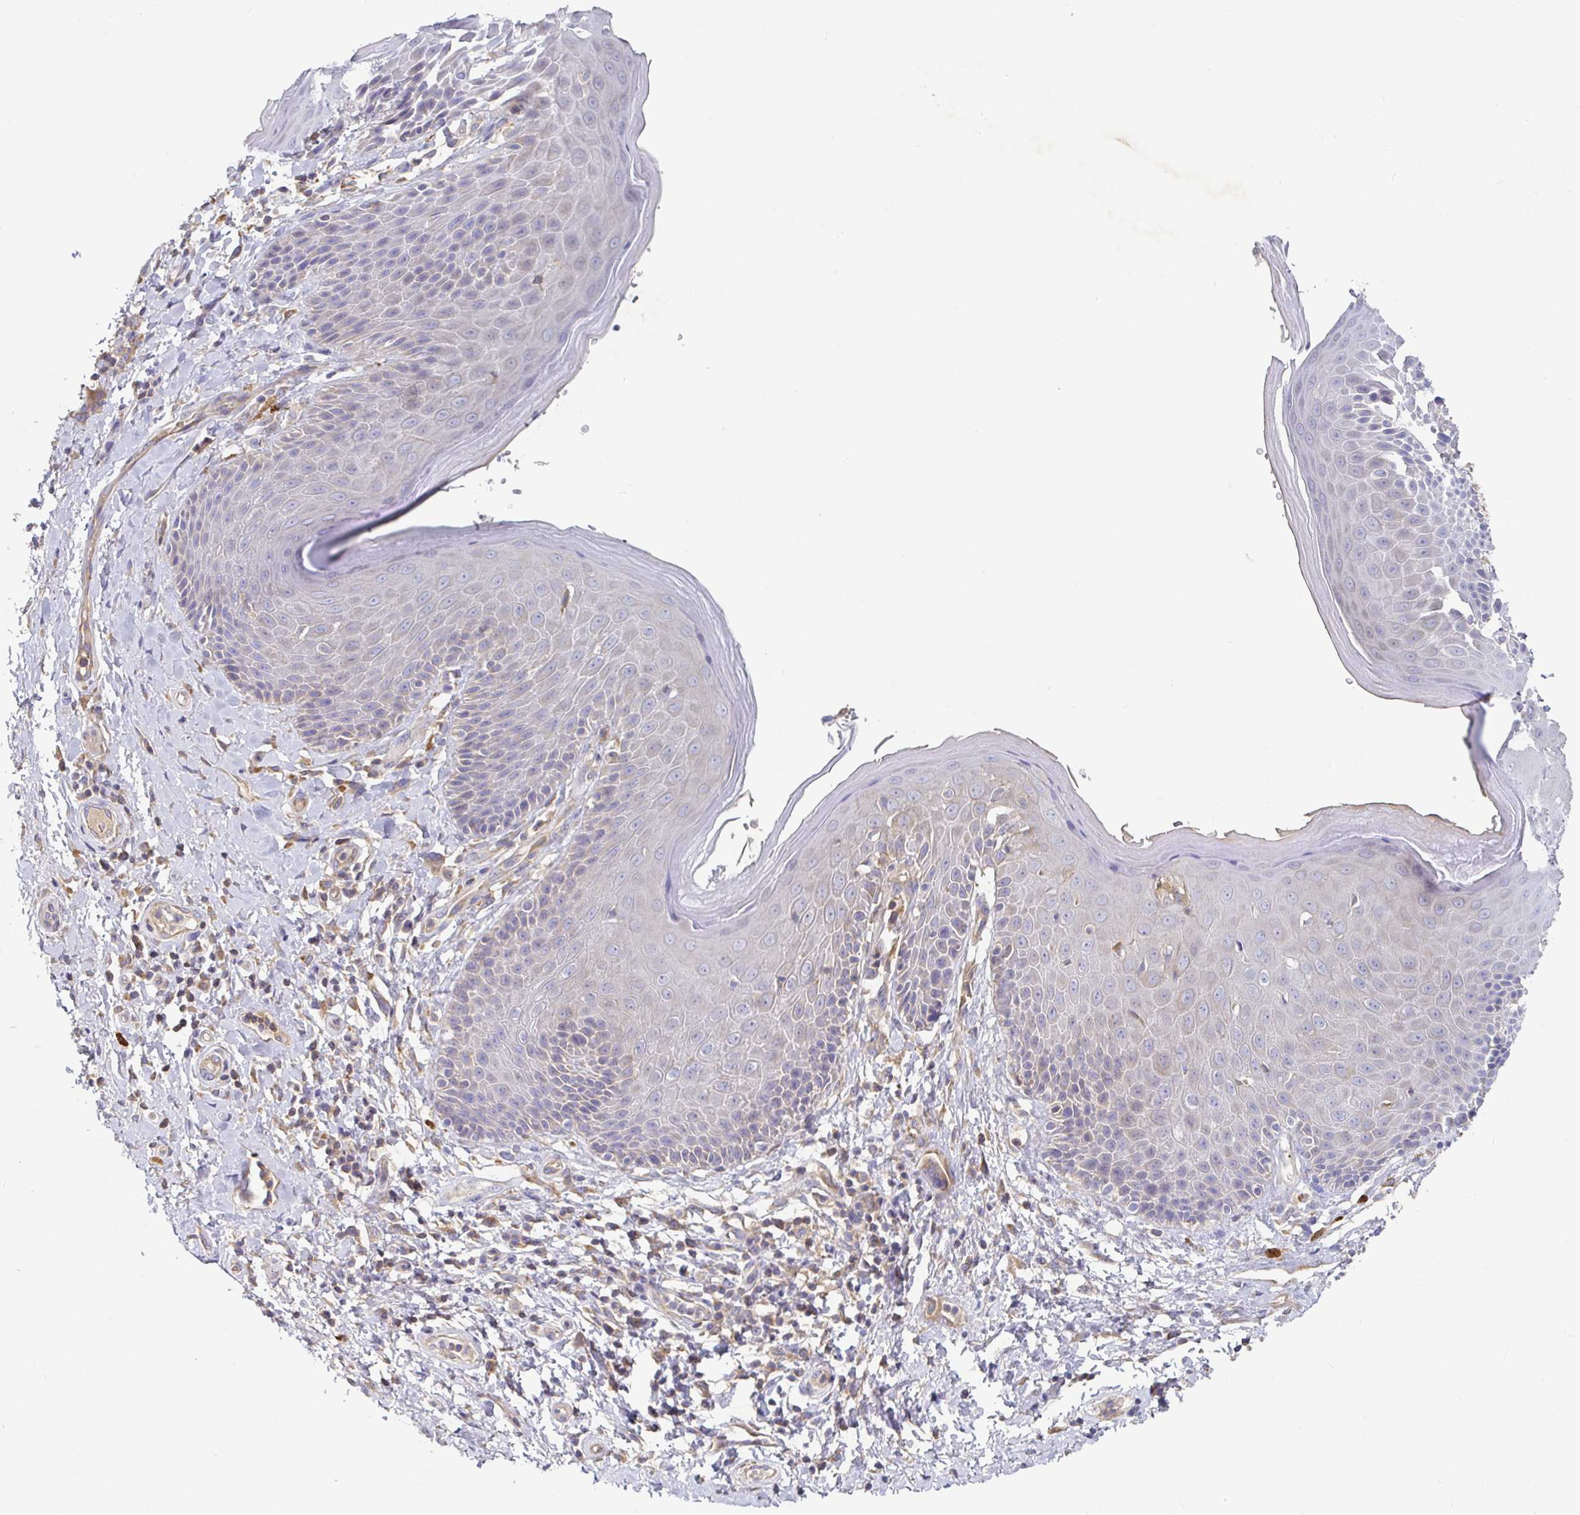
{"staining": {"intensity": "moderate", "quantity": "<25%", "location": "cytoplasmic/membranous"}, "tissue": "skin", "cell_type": "Epidermal cells", "image_type": "normal", "snomed": [{"axis": "morphology", "description": "Normal tissue, NOS"}, {"axis": "topography", "description": "Anal"}, {"axis": "topography", "description": "Peripheral nerve tissue"}], "caption": "The immunohistochemical stain highlights moderate cytoplasmic/membranous expression in epidermal cells of unremarkable skin. The protein of interest is stained brown, and the nuclei are stained in blue (DAB IHC with brightfield microscopy, high magnification).", "gene": "IRAK2", "patient": {"sex": "male", "age": 51}}